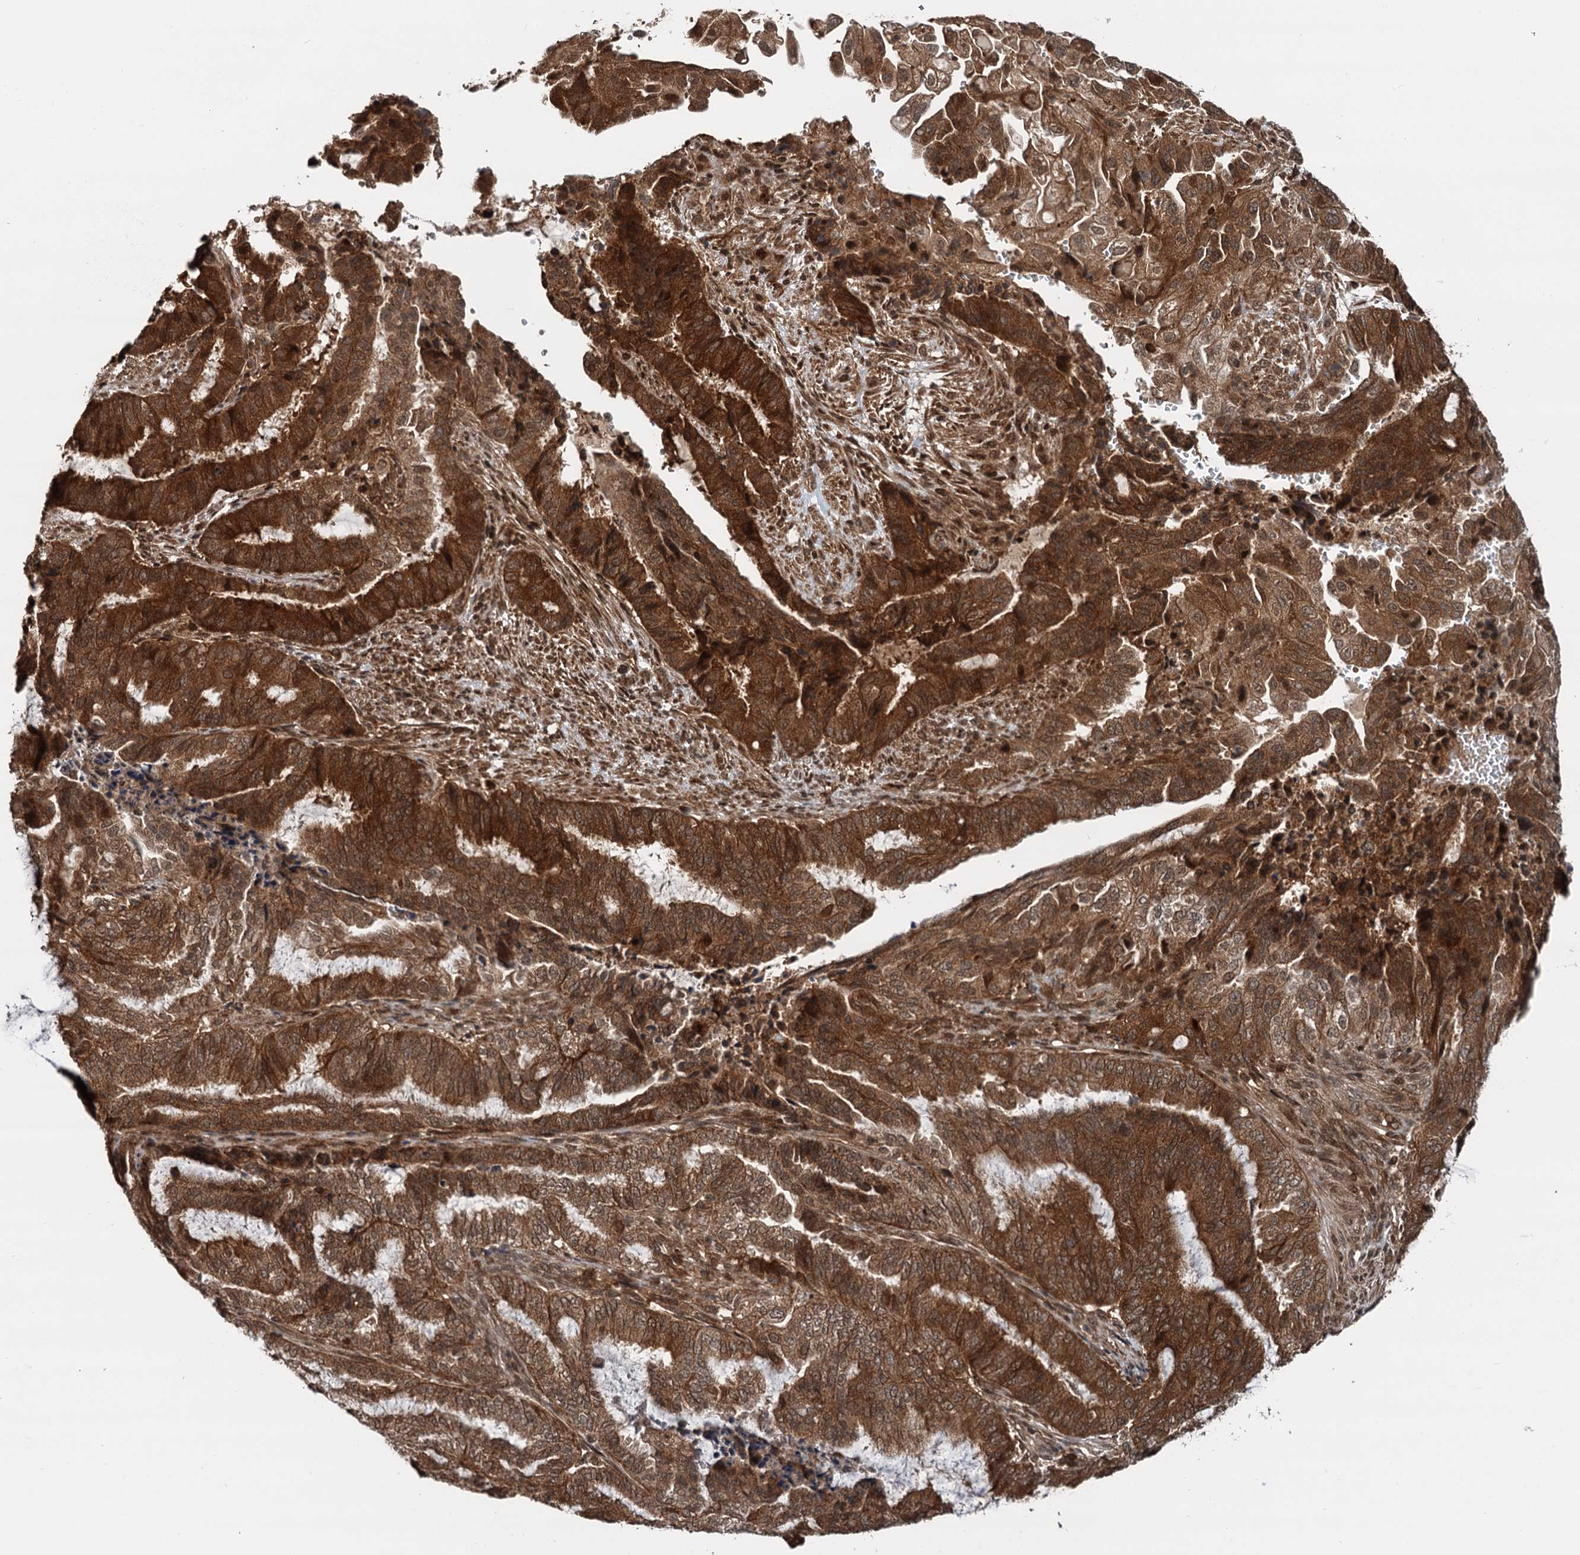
{"staining": {"intensity": "strong", "quantity": ">75%", "location": "cytoplasmic/membranous"}, "tissue": "endometrial cancer", "cell_type": "Tumor cells", "image_type": "cancer", "snomed": [{"axis": "morphology", "description": "Adenocarcinoma, NOS"}, {"axis": "topography", "description": "Endometrium"}], "caption": "High-power microscopy captured an IHC histopathology image of endometrial cancer (adenocarcinoma), revealing strong cytoplasmic/membranous expression in approximately >75% of tumor cells. (DAB (3,3'-diaminobenzidine) IHC with brightfield microscopy, high magnification).", "gene": "STUB1", "patient": {"sex": "female", "age": 51}}